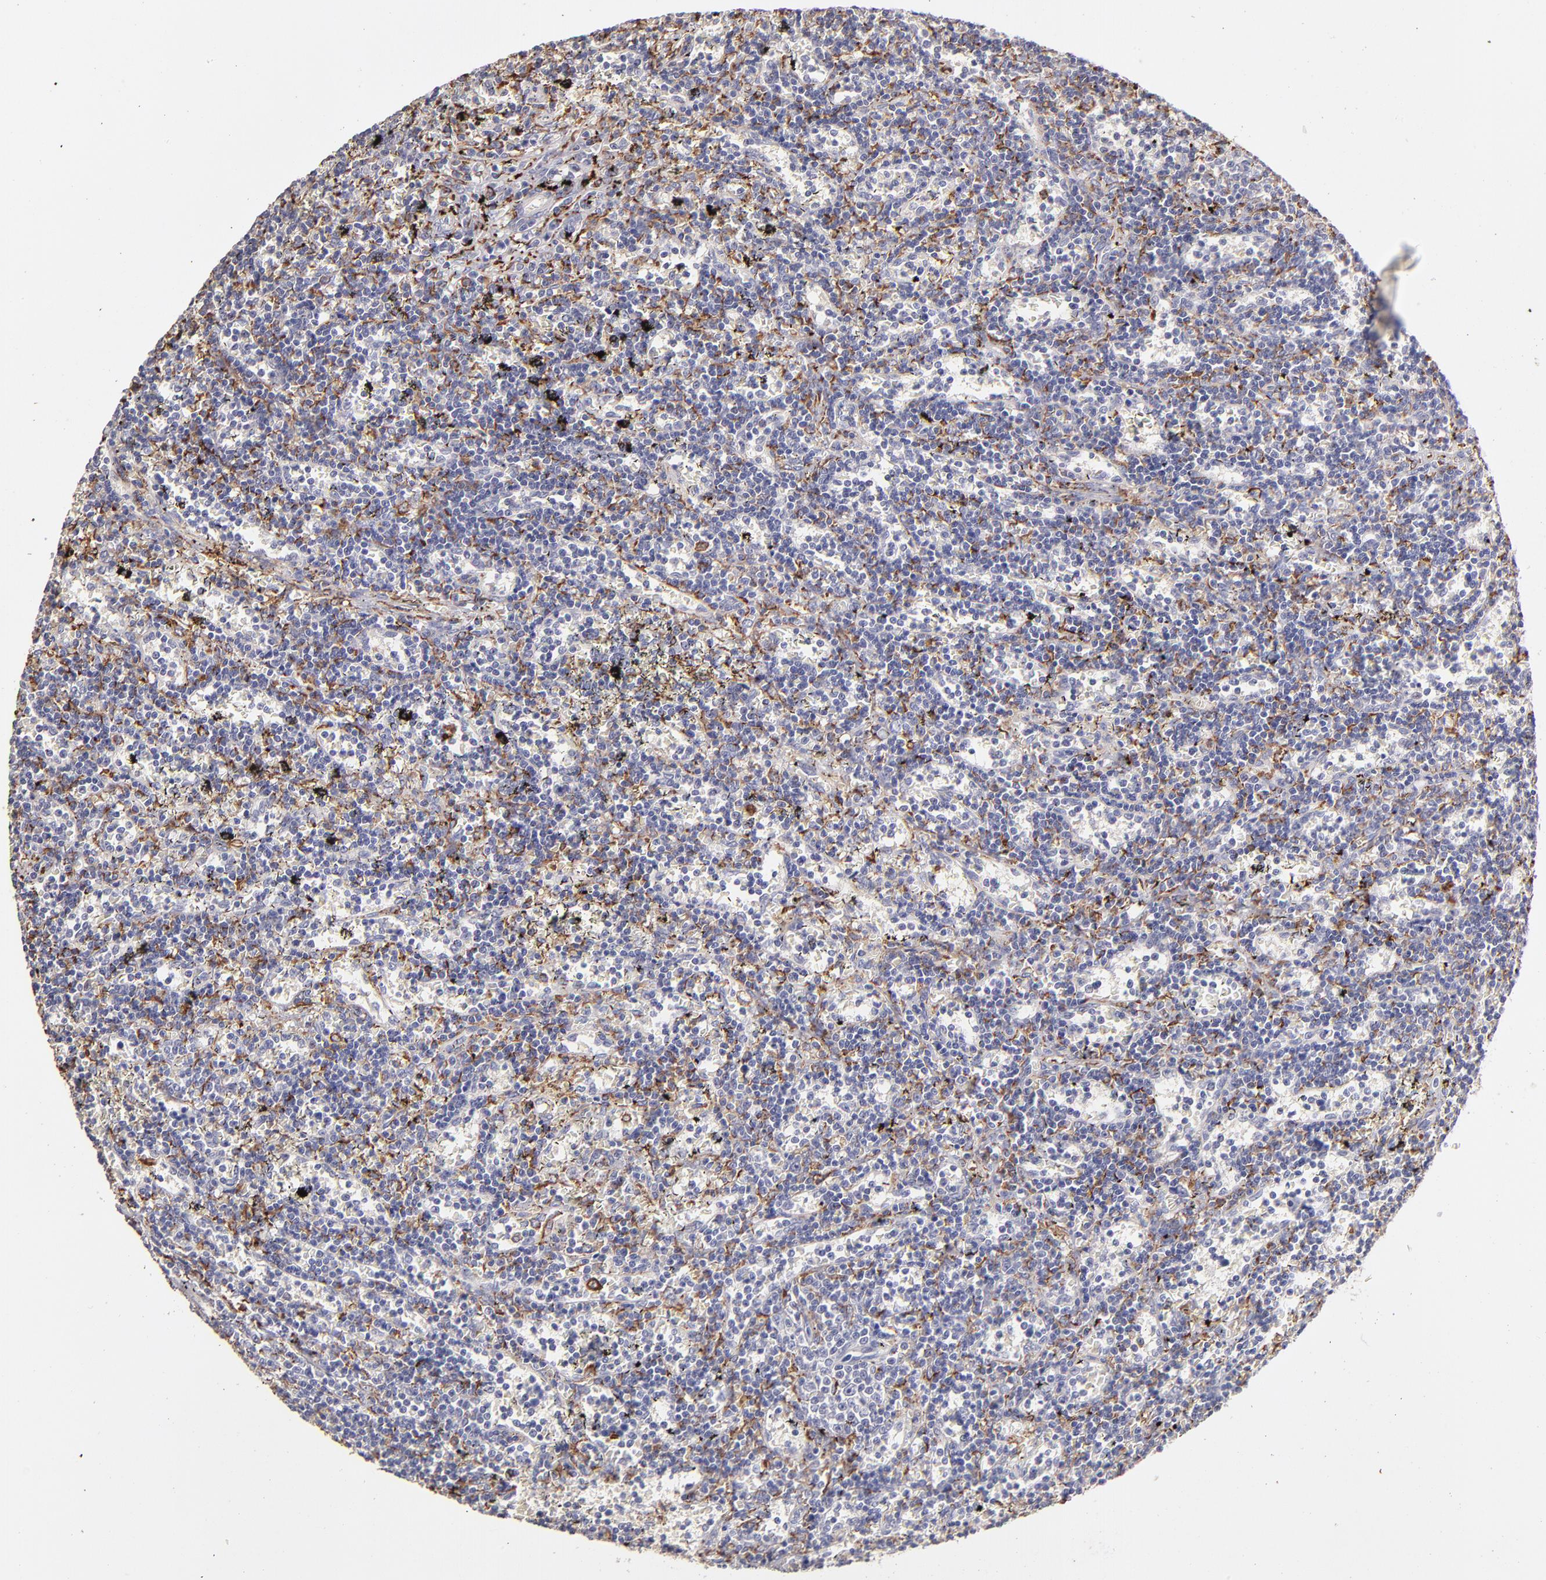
{"staining": {"intensity": "negative", "quantity": "none", "location": "none"}, "tissue": "lymphoma", "cell_type": "Tumor cells", "image_type": "cancer", "snomed": [{"axis": "morphology", "description": "Malignant lymphoma, non-Hodgkin's type, Low grade"}, {"axis": "topography", "description": "Spleen"}], "caption": "The immunohistochemistry histopathology image has no significant positivity in tumor cells of low-grade malignant lymphoma, non-Hodgkin's type tissue.", "gene": "GLDC", "patient": {"sex": "male", "age": 60}}